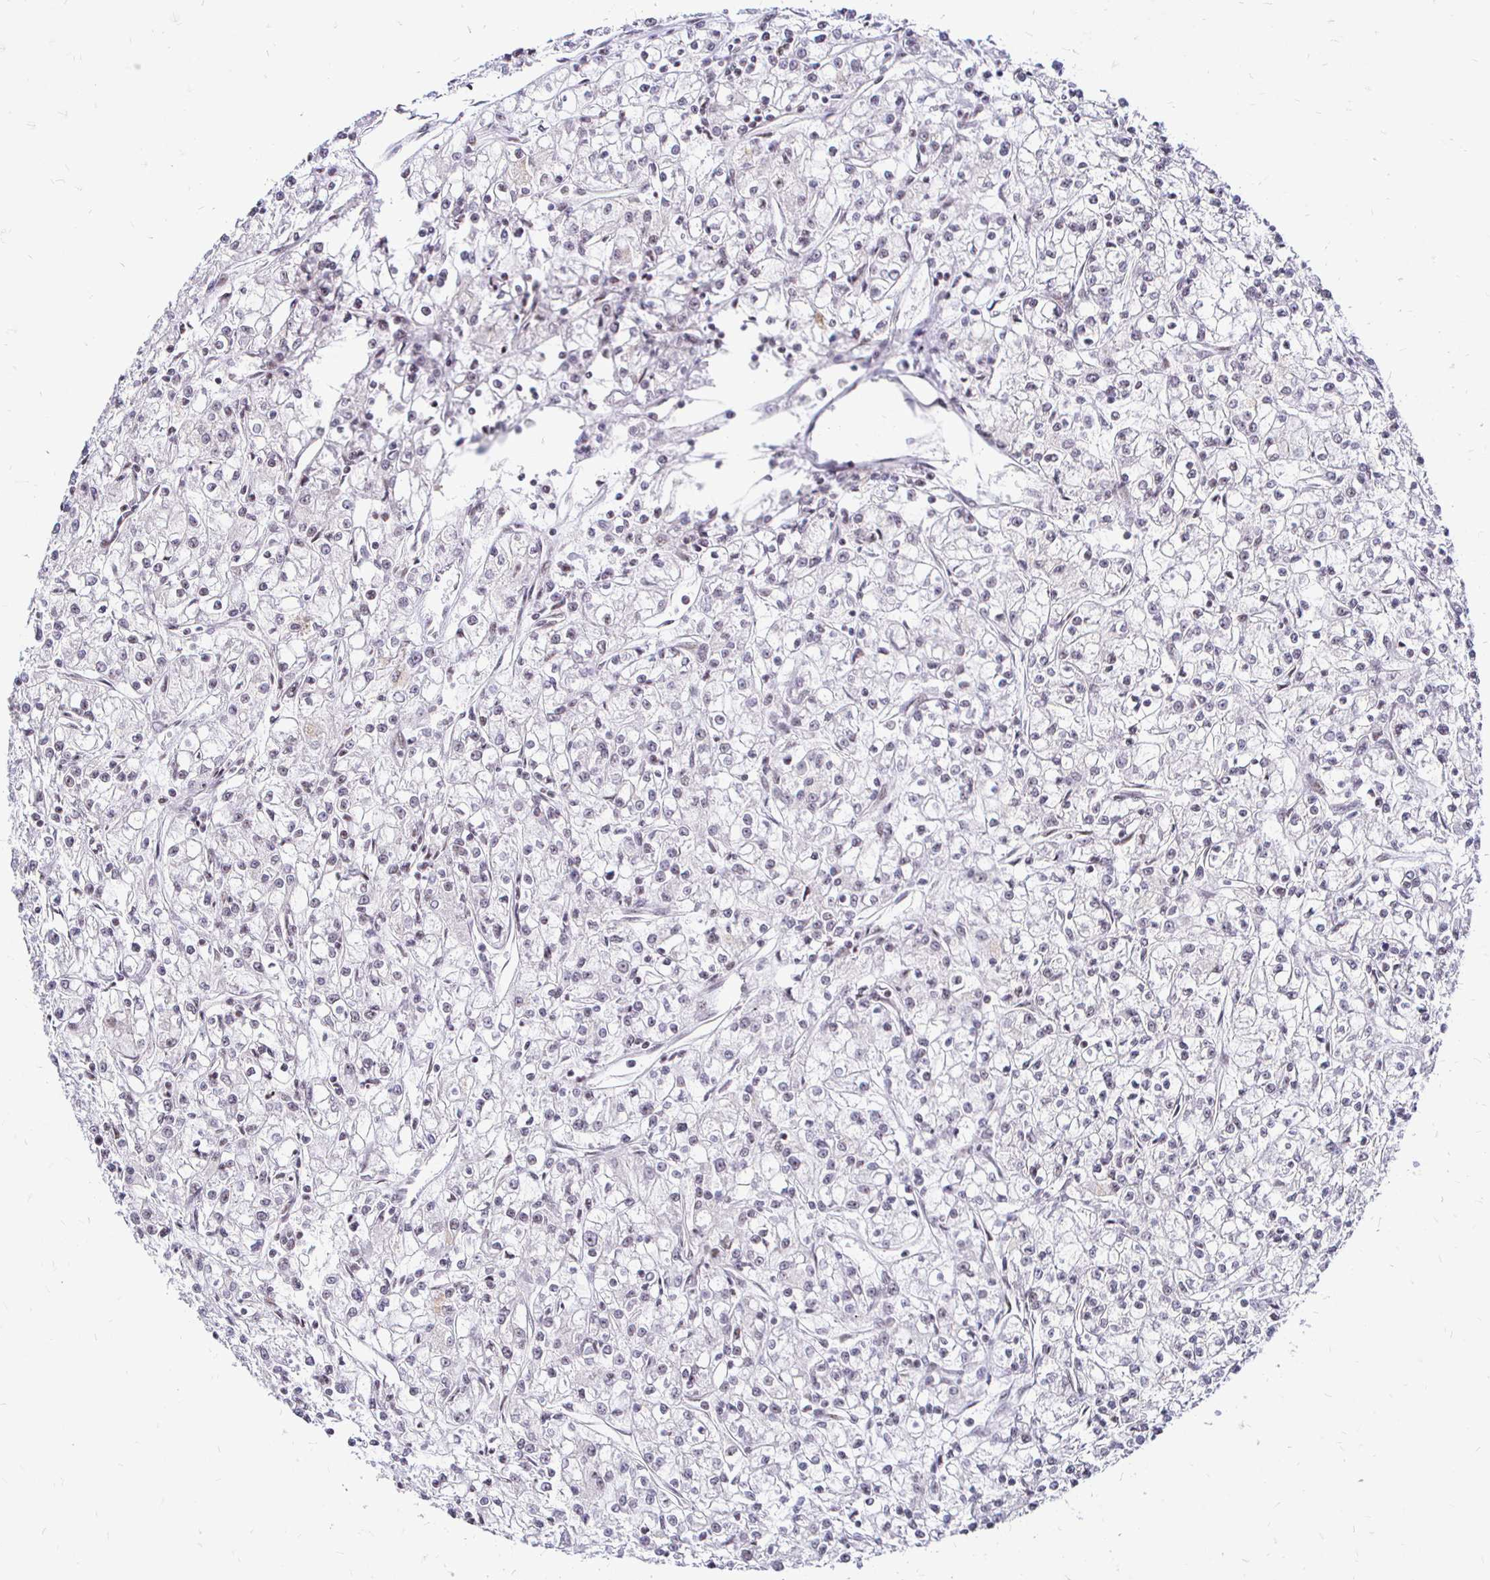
{"staining": {"intensity": "negative", "quantity": "none", "location": "none"}, "tissue": "renal cancer", "cell_type": "Tumor cells", "image_type": "cancer", "snomed": [{"axis": "morphology", "description": "Adenocarcinoma, NOS"}, {"axis": "topography", "description": "Kidney"}], "caption": "Immunohistochemistry (IHC) micrograph of human renal cancer (adenocarcinoma) stained for a protein (brown), which demonstrates no positivity in tumor cells.", "gene": "SIN3A", "patient": {"sex": "female", "age": 59}}